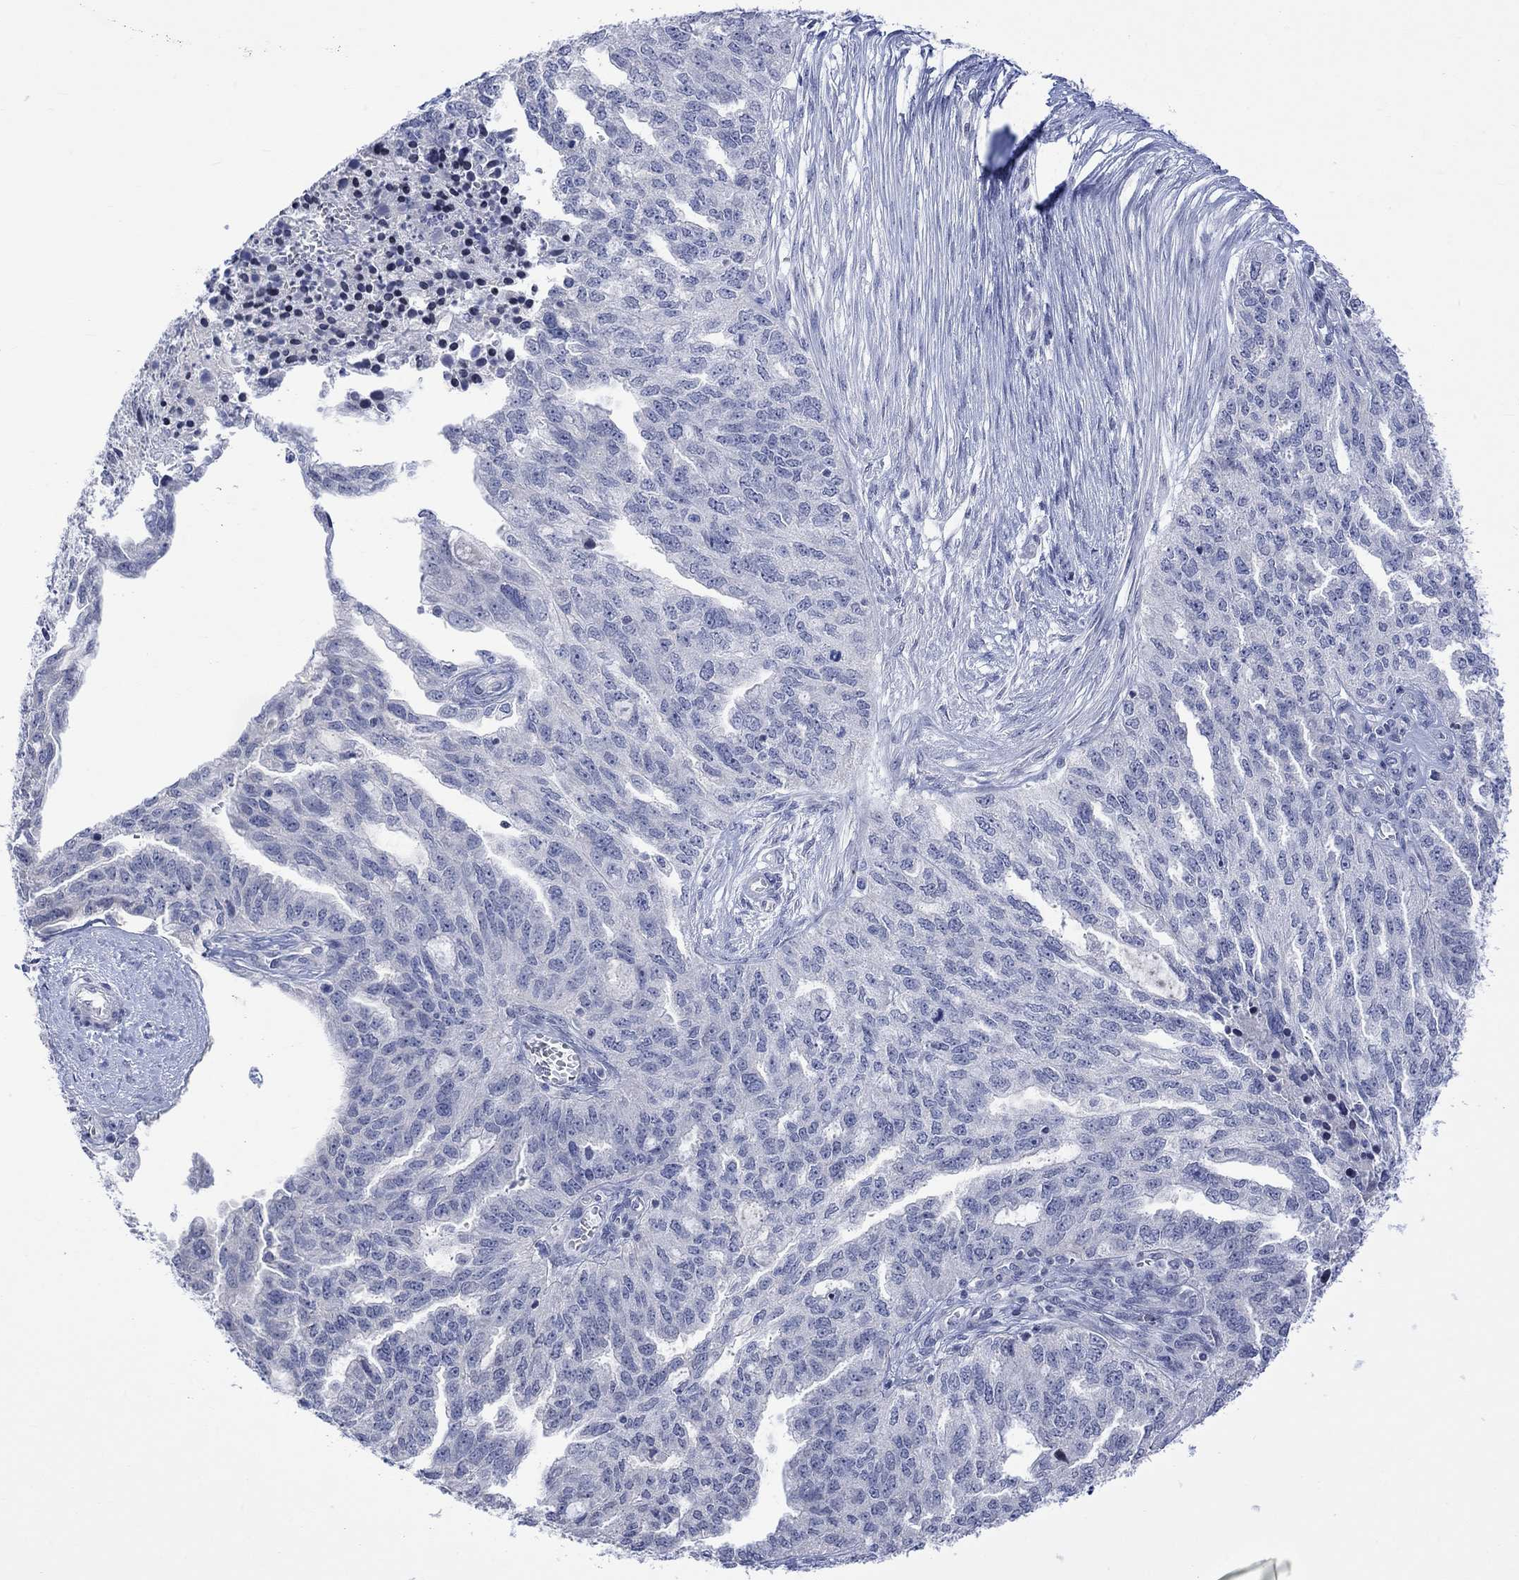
{"staining": {"intensity": "negative", "quantity": "none", "location": "none"}, "tissue": "ovarian cancer", "cell_type": "Tumor cells", "image_type": "cancer", "snomed": [{"axis": "morphology", "description": "Cystadenocarcinoma, serous, NOS"}, {"axis": "topography", "description": "Ovary"}], "caption": "The histopathology image exhibits no staining of tumor cells in ovarian cancer (serous cystadenocarcinoma).", "gene": "DCX", "patient": {"sex": "female", "age": 51}}